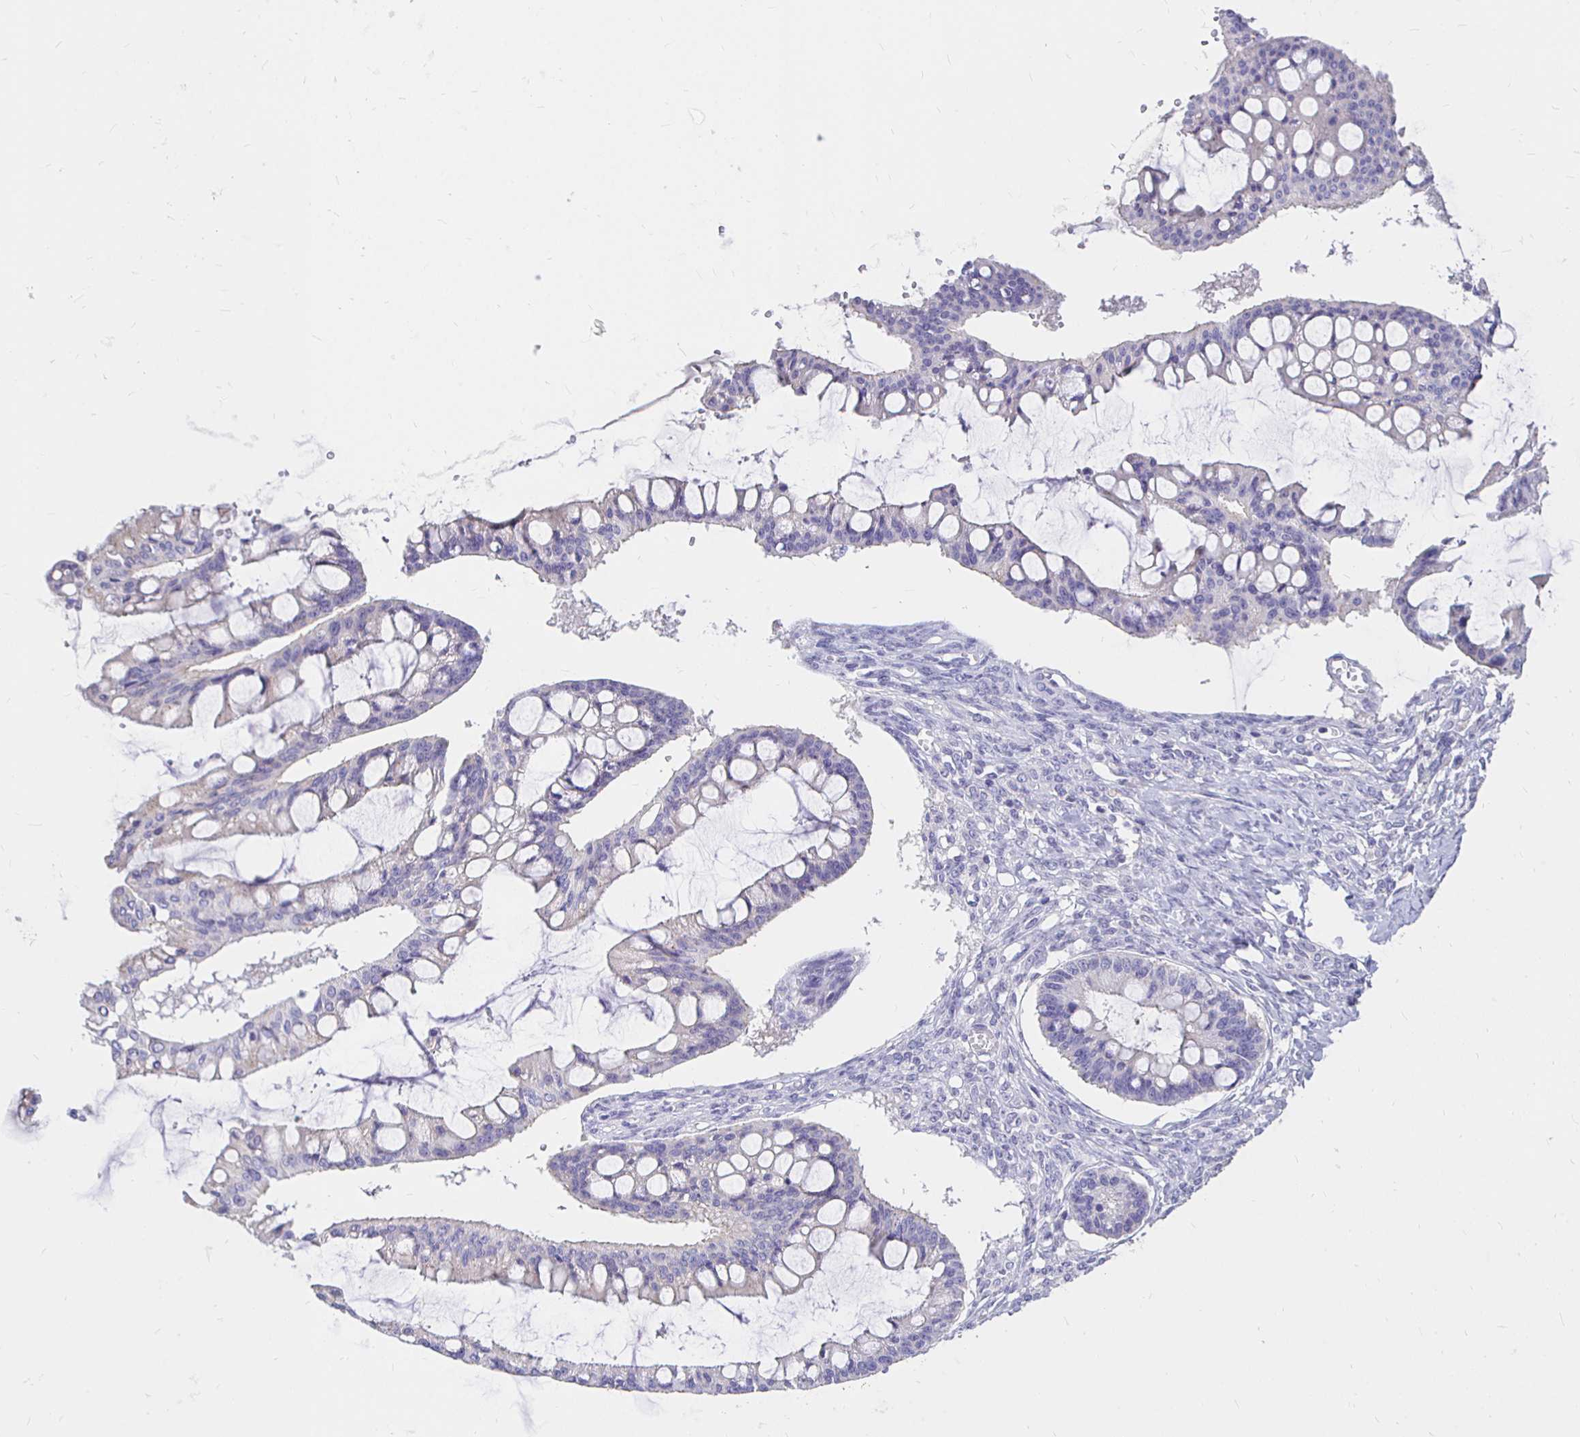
{"staining": {"intensity": "negative", "quantity": "none", "location": "none"}, "tissue": "ovarian cancer", "cell_type": "Tumor cells", "image_type": "cancer", "snomed": [{"axis": "morphology", "description": "Cystadenocarcinoma, mucinous, NOS"}, {"axis": "topography", "description": "Ovary"}], "caption": "Immunohistochemistry micrograph of human ovarian mucinous cystadenocarcinoma stained for a protein (brown), which exhibits no expression in tumor cells.", "gene": "NECAB1", "patient": {"sex": "female", "age": 73}}